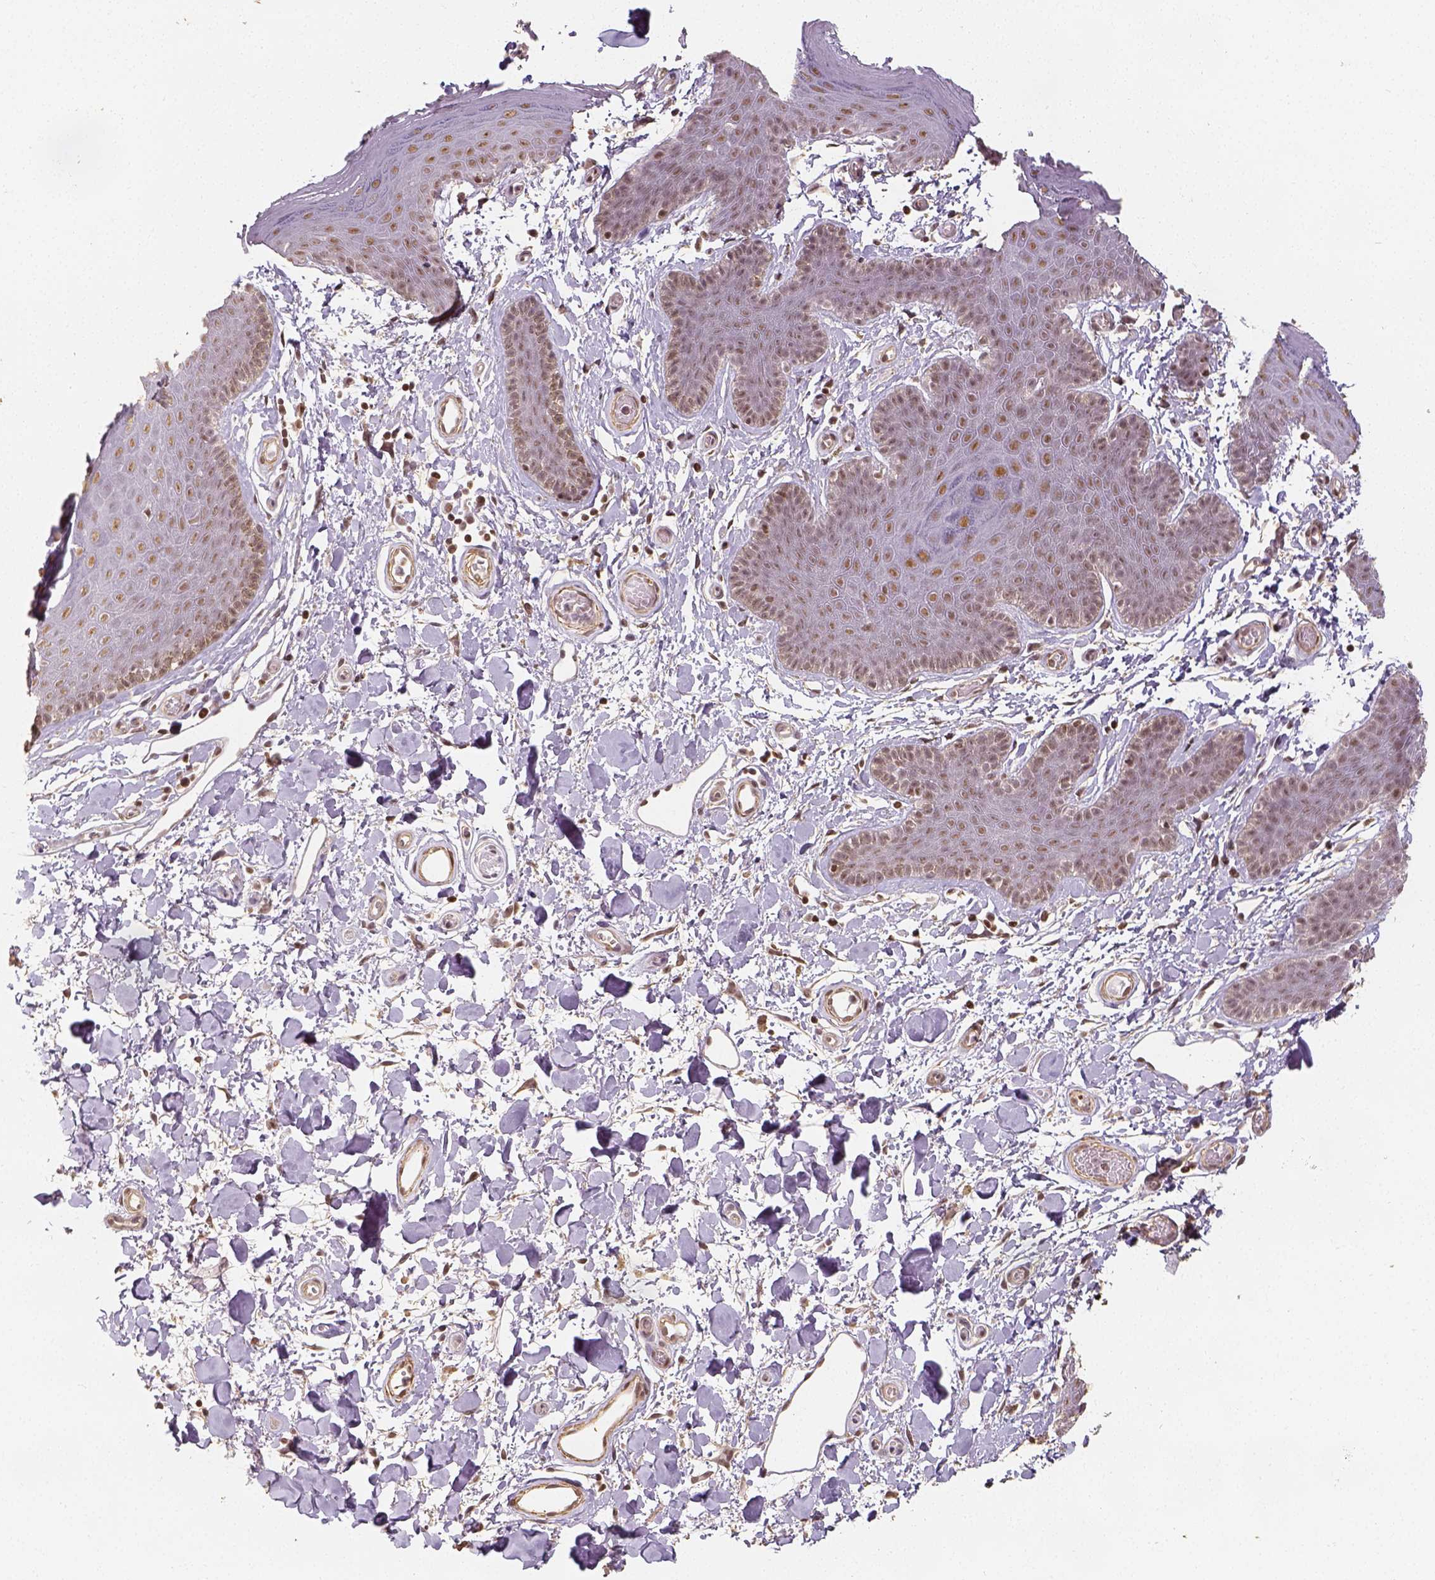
{"staining": {"intensity": "moderate", "quantity": ">75%", "location": "nuclear"}, "tissue": "skin", "cell_type": "Epidermal cells", "image_type": "normal", "snomed": [{"axis": "morphology", "description": "Normal tissue, NOS"}, {"axis": "topography", "description": "Anal"}], "caption": "DAB immunohistochemical staining of unremarkable skin reveals moderate nuclear protein positivity in about >75% of epidermal cells. The protein is stained brown, and the nuclei are stained in blue (DAB IHC with brightfield microscopy, high magnification).", "gene": "HDAC1", "patient": {"sex": "male", "age": 53}}